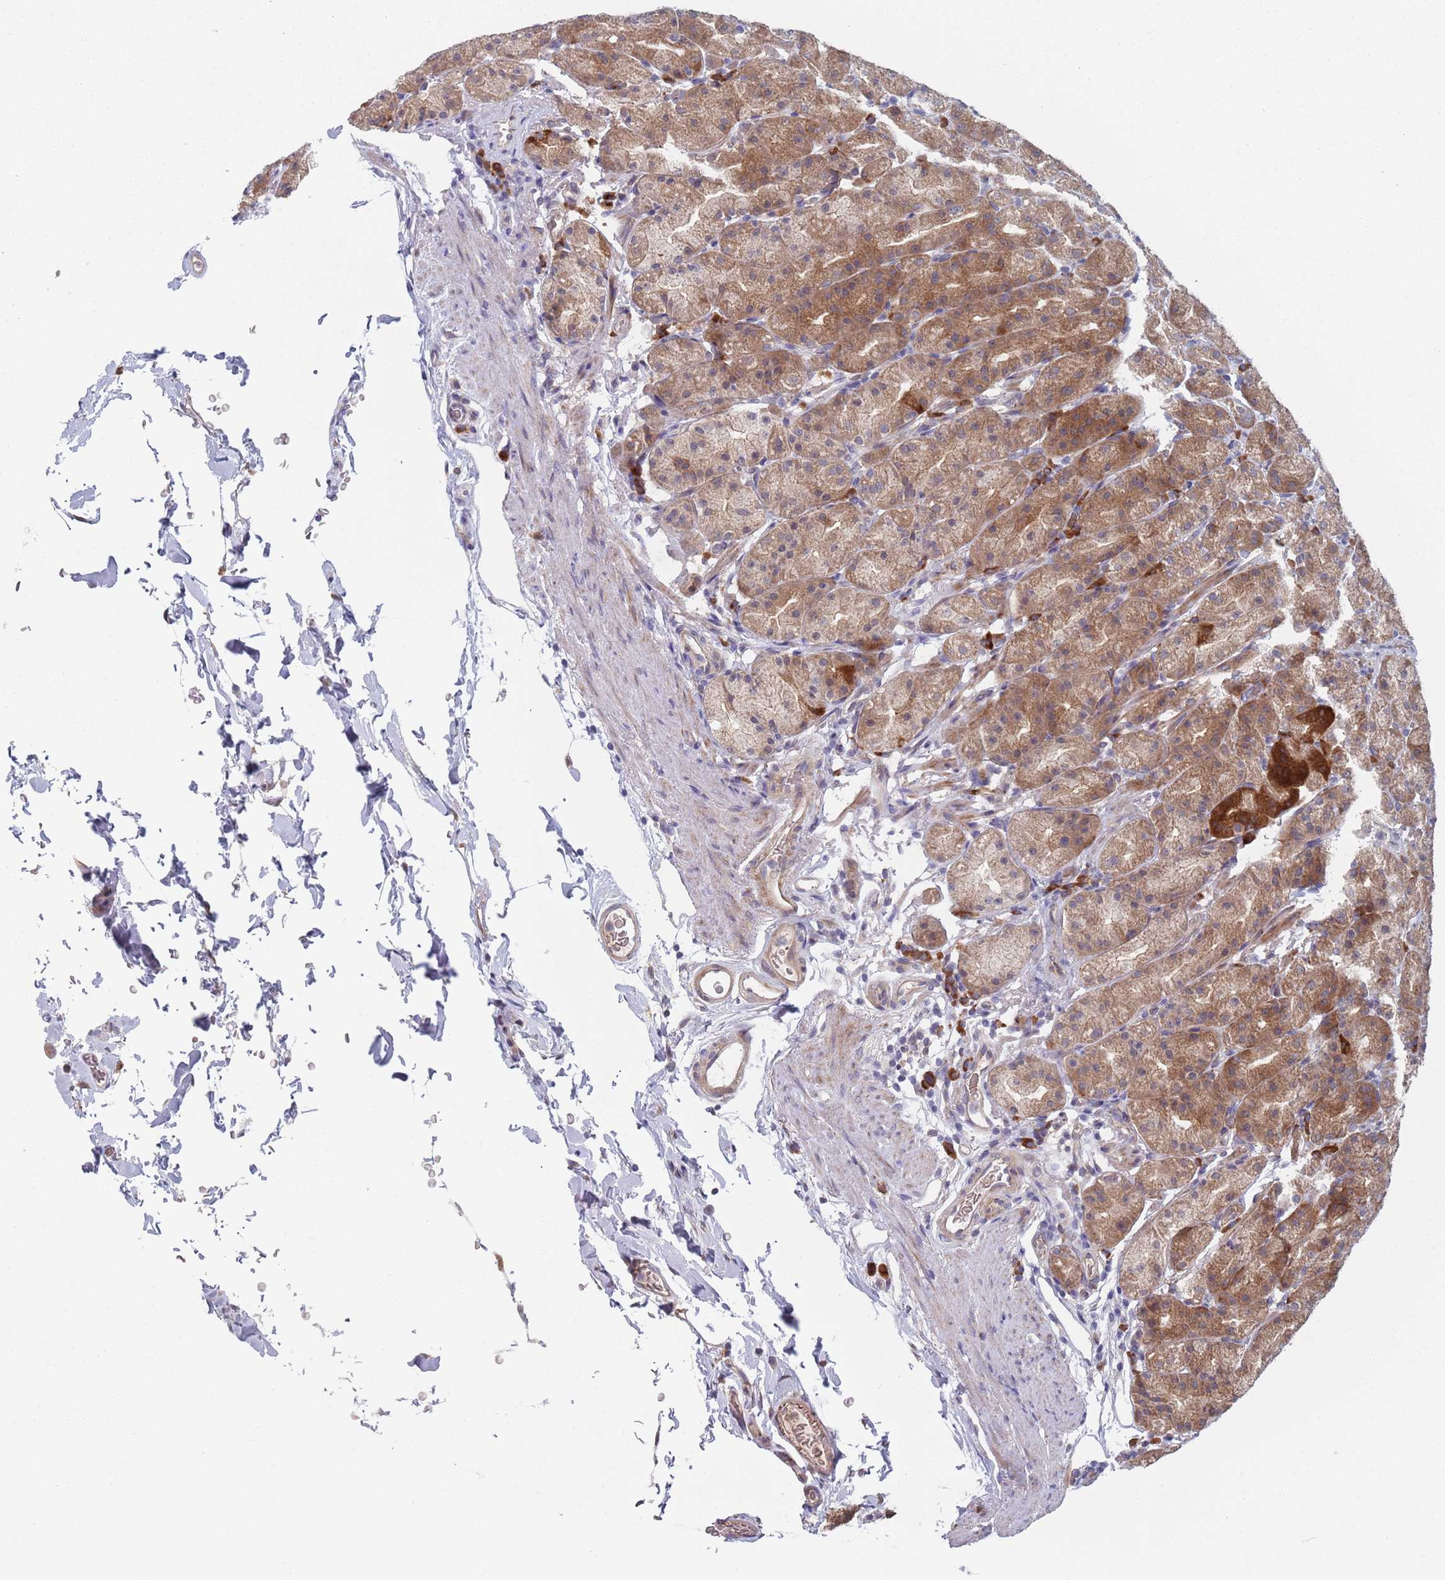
{"staining": {"intensity": "moderate", "quantity": ">75%", "location": "cytoplasmic/membranous"}, "tissue": "stomach", "cell_type": "Glandular cells", "image_type": "normal", "snomed": [{"axis": "morphology", "description": "Normal tissue, NOS"}, {"axis": "topography", "description": "Stomach, upper"}, {"axis": "topography", "description": "Stomach"}], "caption": "Protein expression analysis of normal human stomach reveals moderate cytoplasmic/membranous expression in approximately >75% of glandular cells.", "gene": "ZNF140", "patient": {"sex": "male", "age": 68}}